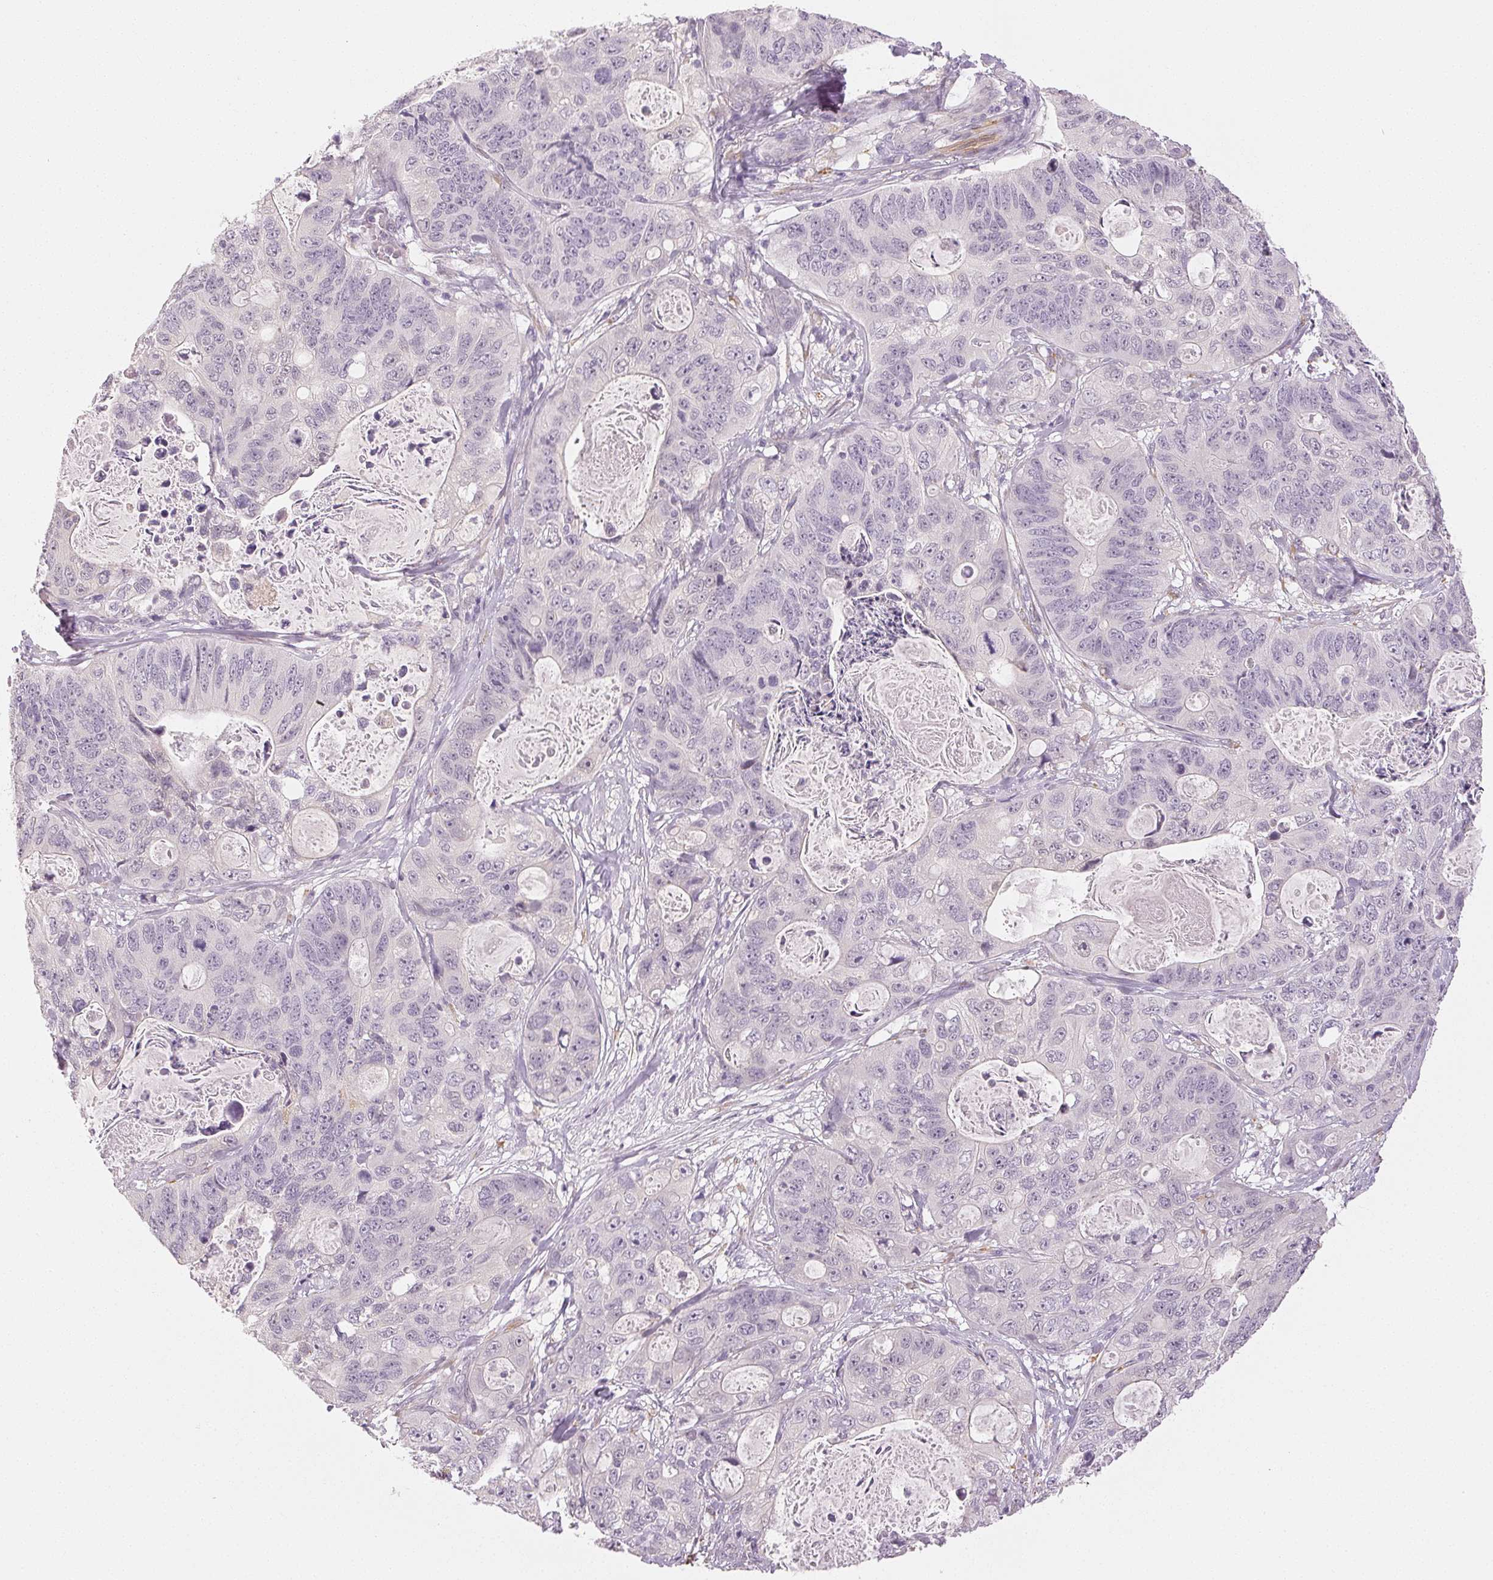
{"staining": {"intensity": "negative", "quantity": "none", "location": "none"}, "tissue": "stomach cancer", "cell_type": "Tumor cells", "image_type": "cancer", "snomed": [{"axis": "morphology", "description": "Normal tissue, NOS"}, {"axis": "morphology", "description": "Adenocarcinoma, NOS"}, {"axis": "topography", "description": "Stomach"}], "caption": "A photomicrograph of adenocarcinoma (stomach) stained for a protein demonstrates no brown staining in tumor cells.", "gene": "MAP1LC3A", "patient": {"sex": "female", "age": 89}}